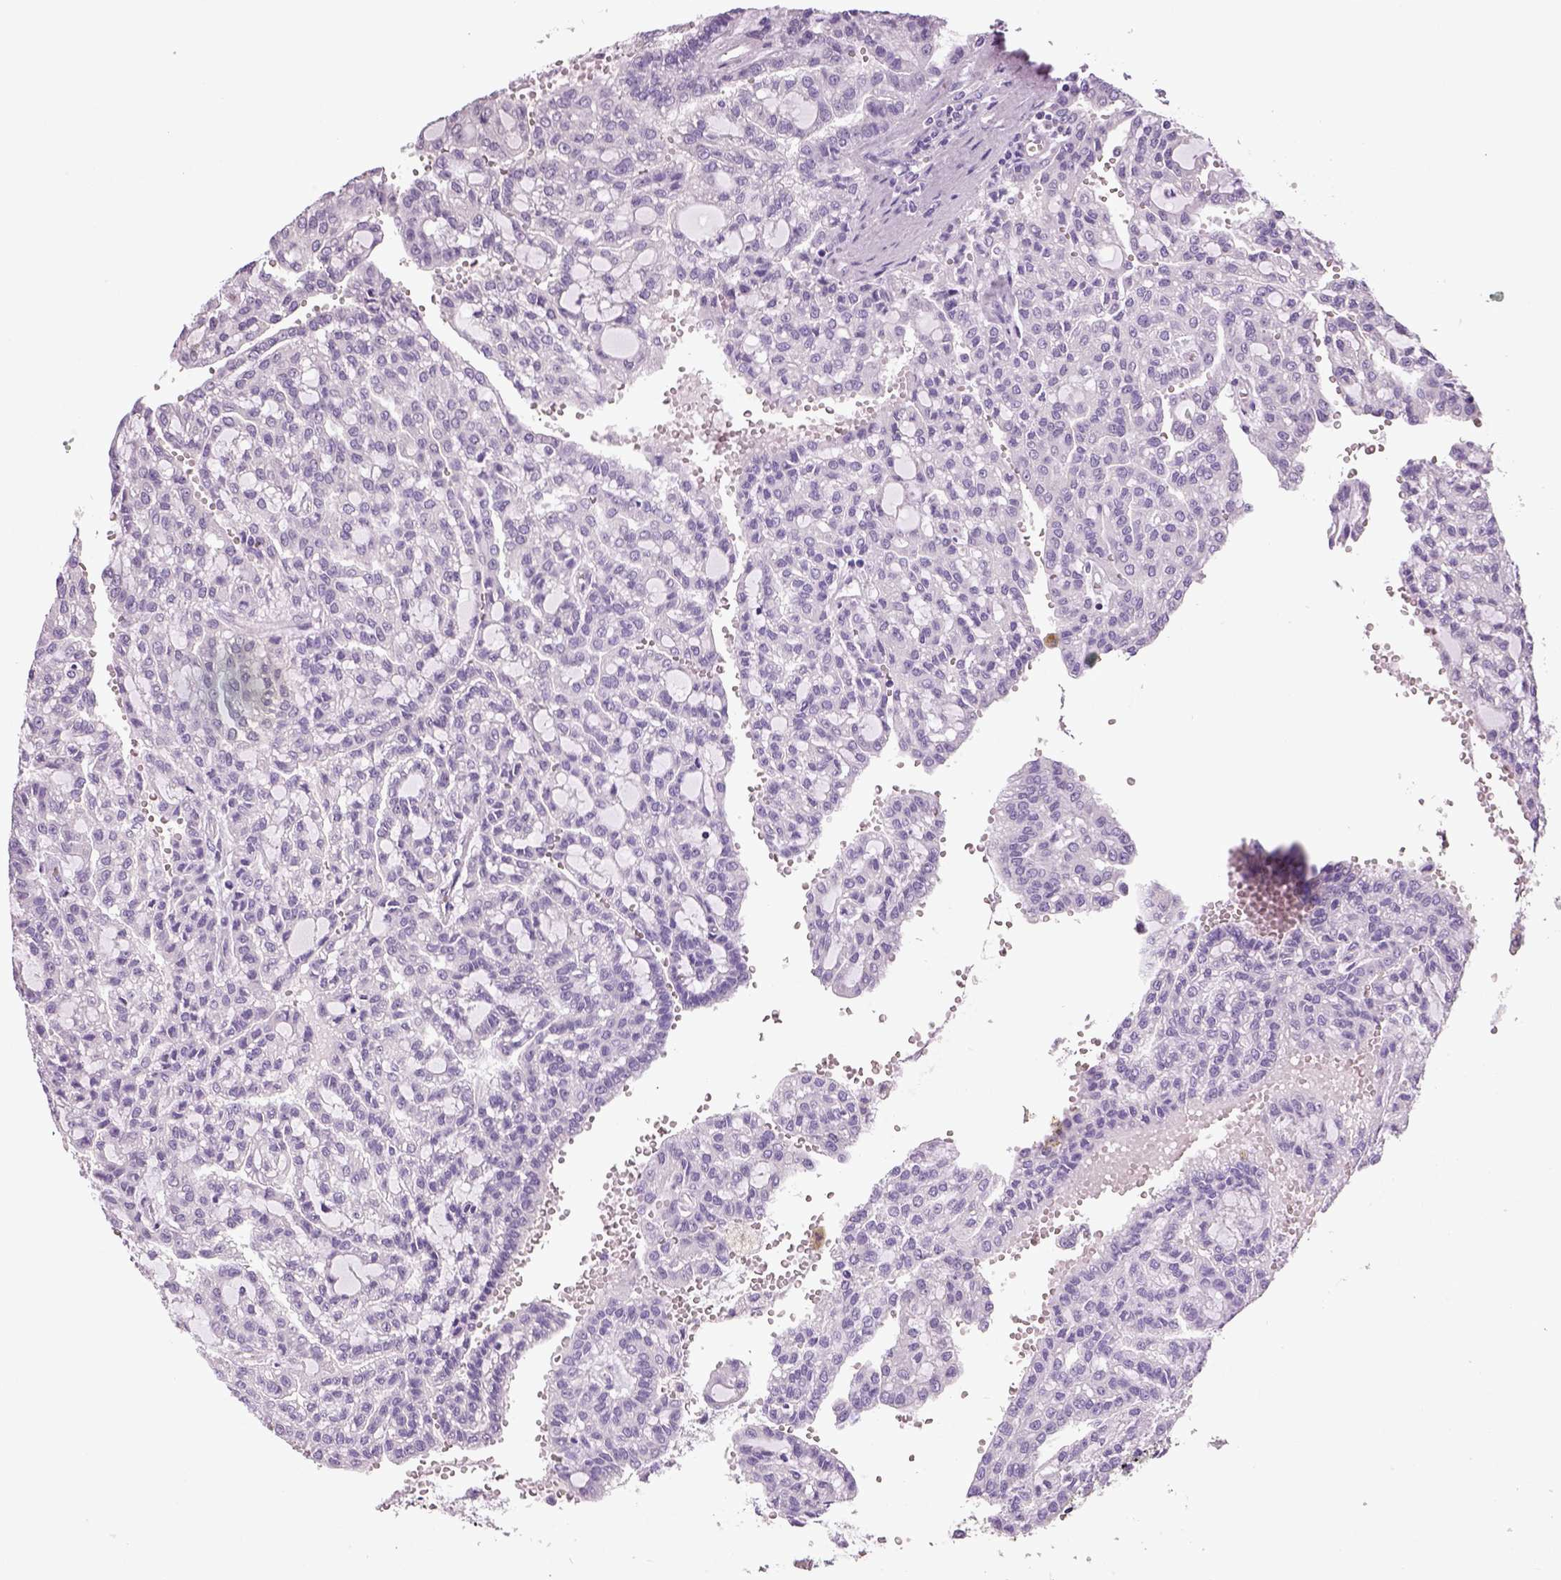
{"staining": {"intensity": "negative", "quantity": "none", "location": "none"}, "tissue": "renal cancer", "cell_type": "Tumor cells", "image_type": "cancer", "snomed": [{"axis": "morphology", "description": "Adenocarcinoma, NOS"}, {"axis": "topography", "description": "Kidney"}], "caption": "Renal adenocarcinoma stained for a protein using IHC demonstrates no expression tumor cells.", "gene": "NECAB2", "patient": {"sex": "male", "age": 63}}